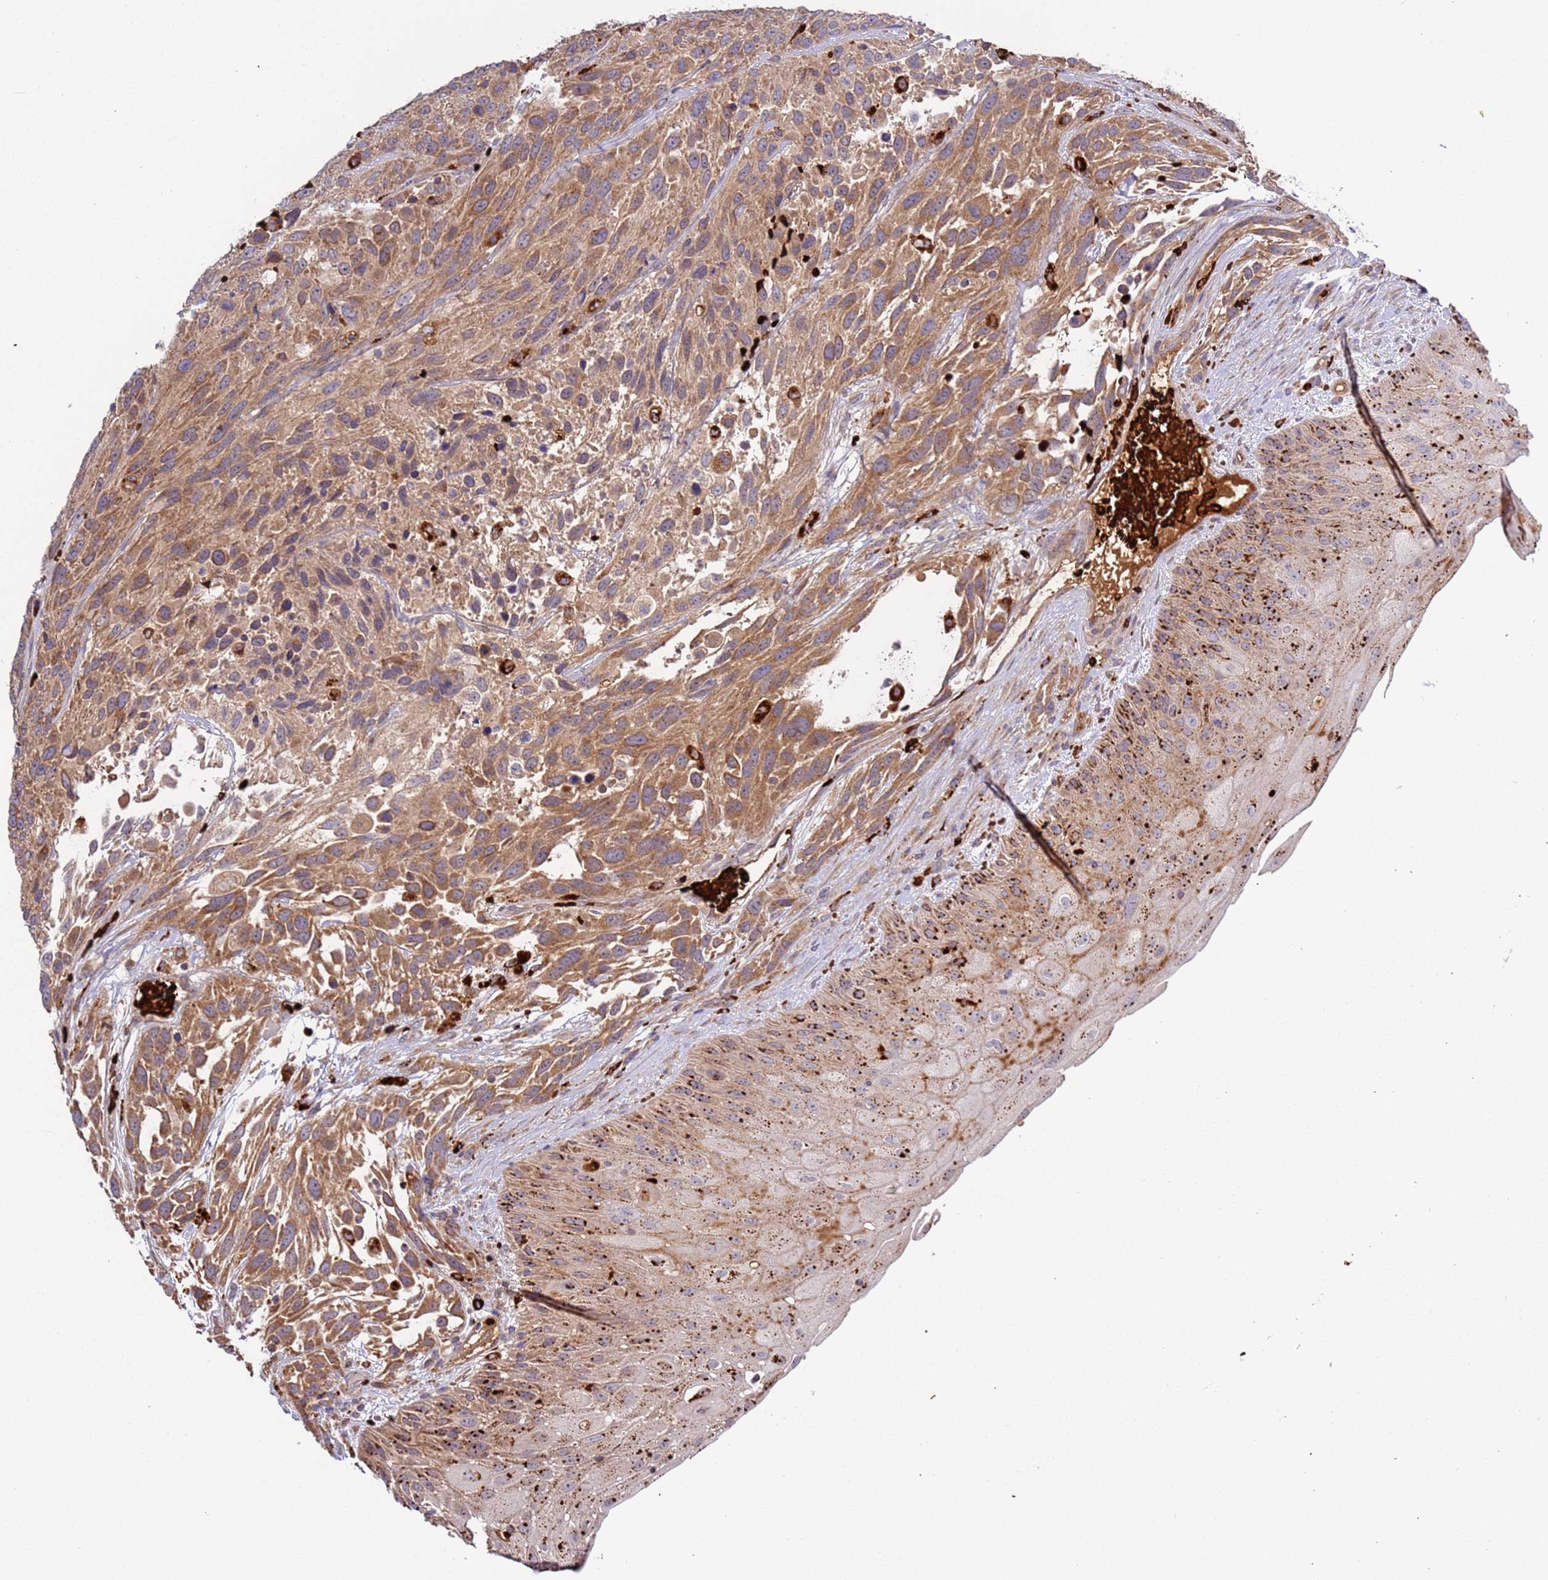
{"staining": {"intensity": "moderate", "quantity": ">75%", "location": "cytoplasmic/membranous"}, "tissue": "urothelial cancer", "cell_type": "Tumor cells", "image_type": "cancer", "snomed": [{"axis": "morphology", "description": "Urothelial carcinoma, High grade"}, {"axis": "topography", "description": "Urinary bladder"}], "caption": "Immunohistochemical staining of urothelial carcinoma (high-grade) reveals moderate cytoplasmic/membranous protein positivity in about >75% of tumor cells.", "gene": "VPS36", "patient": {"sex": "female", "age": 70}}